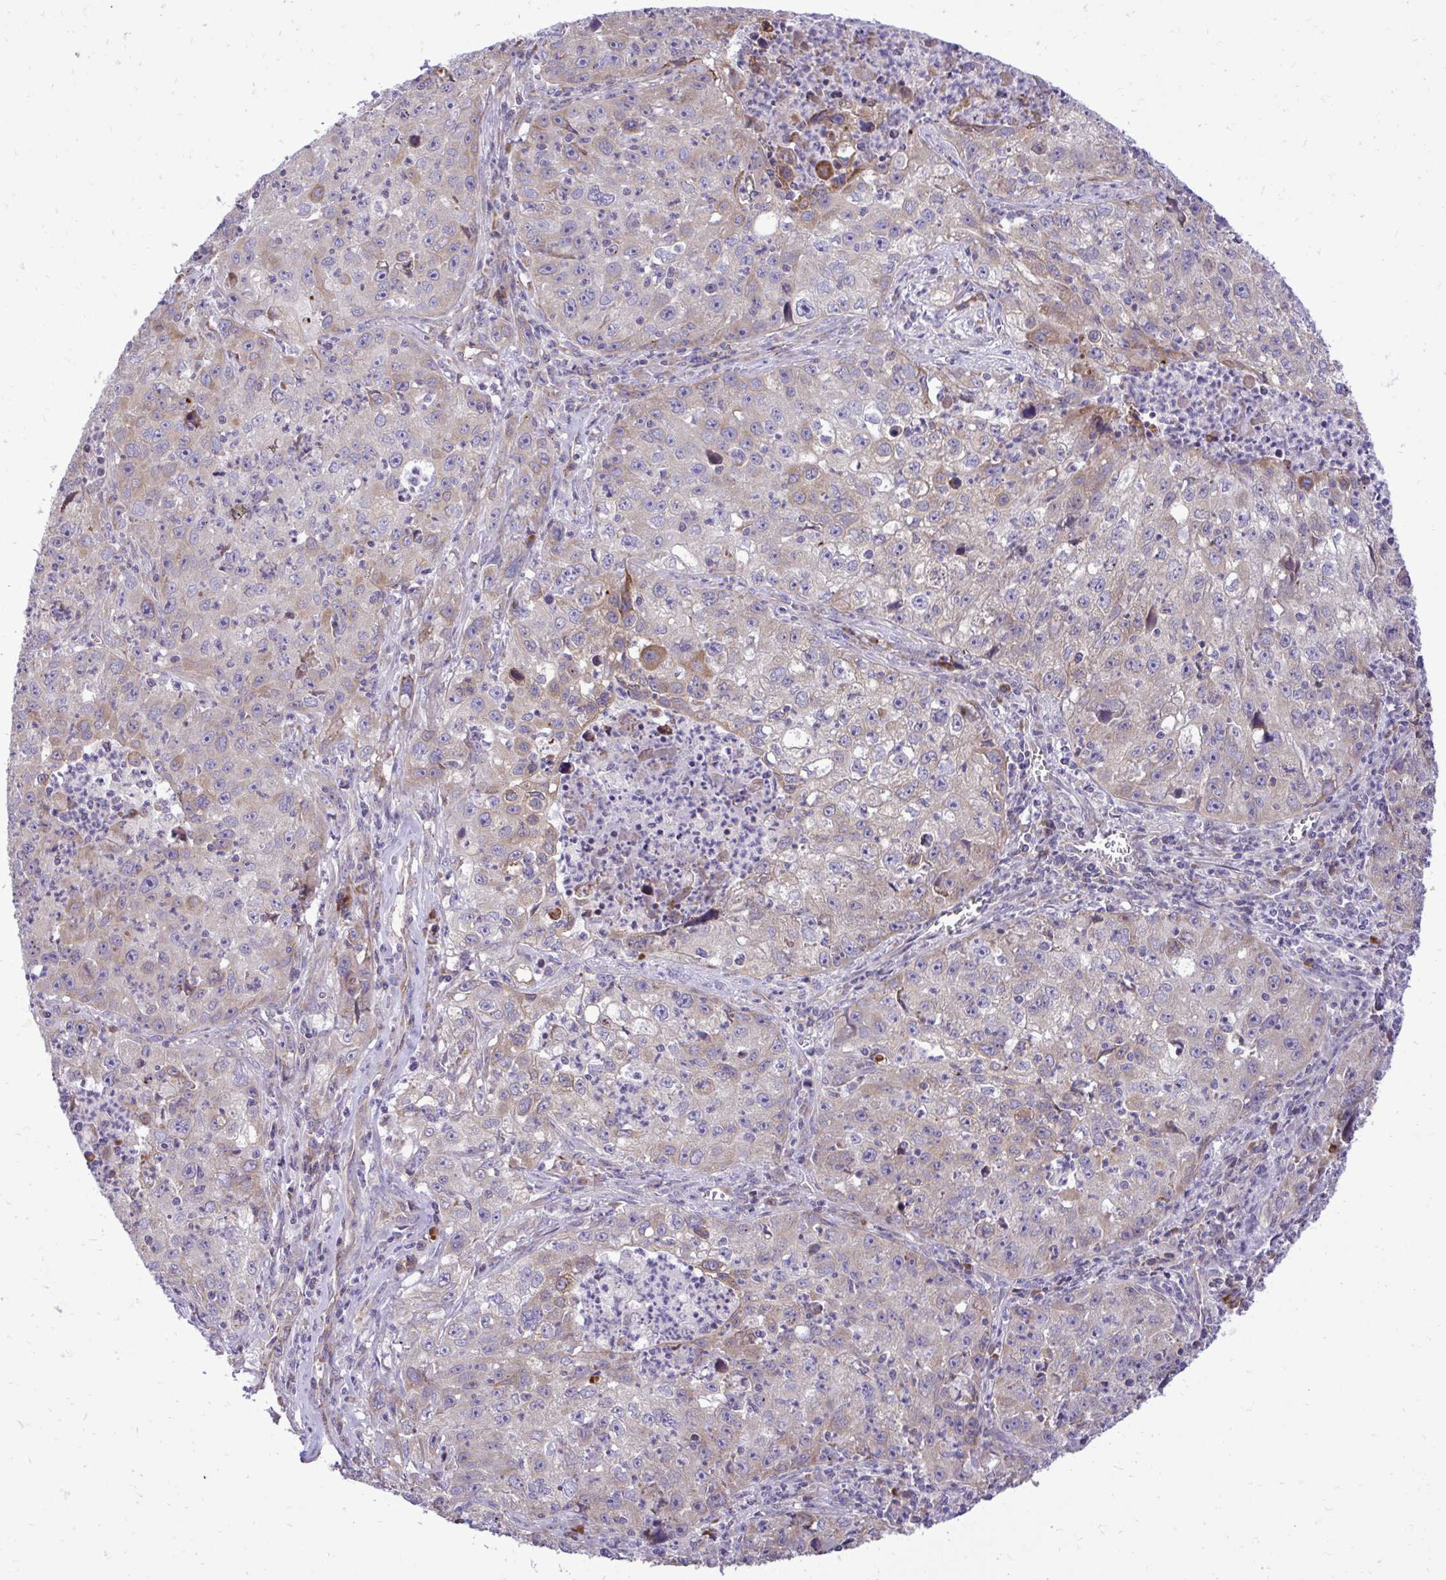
{"staining": {"intensity": "weak", "quantity": "<25%", "location": "cytoplasmic/membranous"}, "tissue": "lung cancer", "cell_type": "Tumor cells", "image_type": "cancer", "snomed": [{"axis": "morphology", "description": "Squamous cell carcinoma, NOS"}, {"axis": "topography", "description": "Lung"}], "caption": "A histopathology image of human lung cancer is negative for staining in tumor cells.", "gene": "METTL9", "patient": {"sex": "male", "age": 71}}